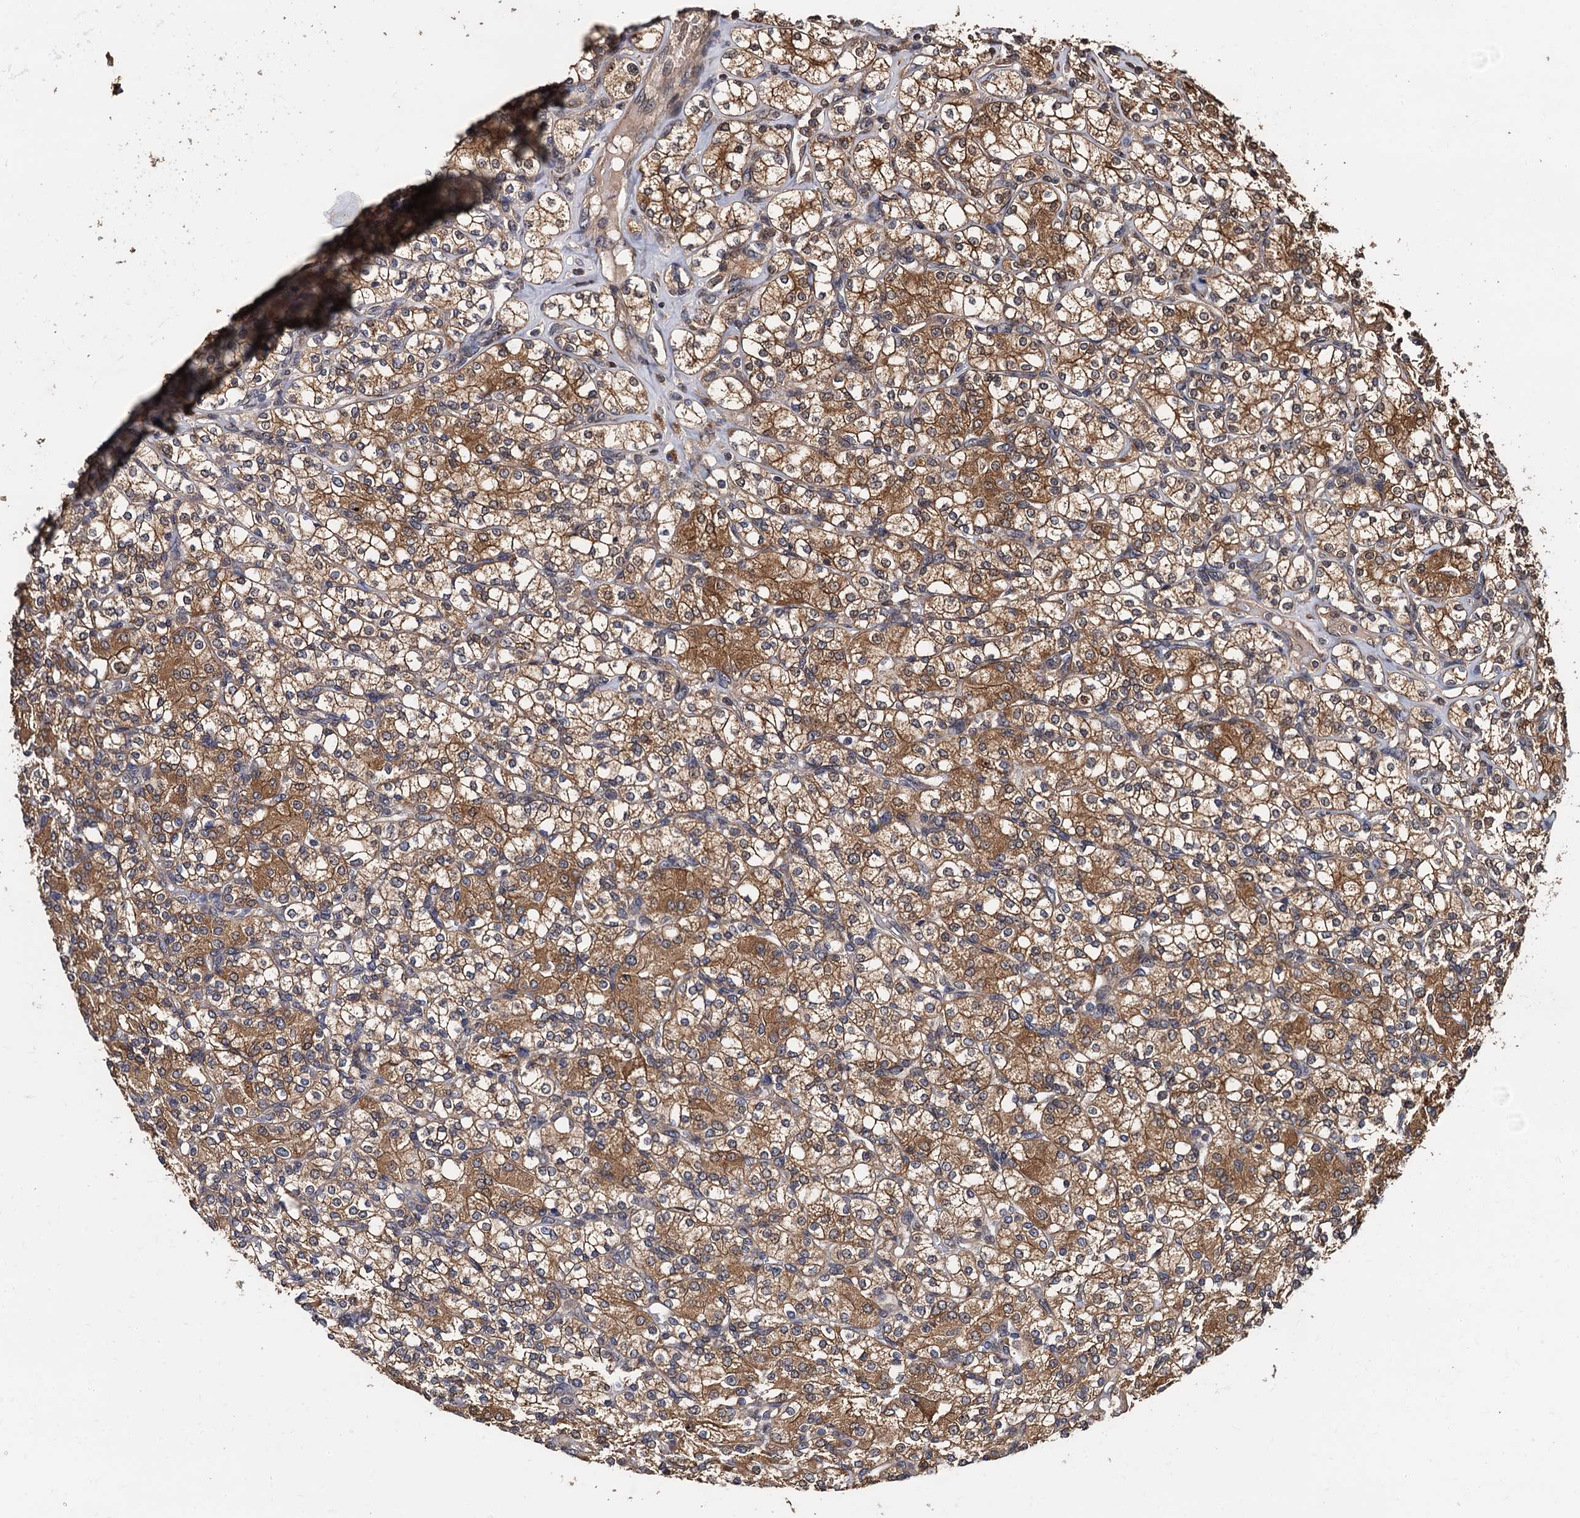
{"staining": {"intensity": "moderate", "quantity": ">75%", "location": "cytoplasmic/membranous"}, "tissue": "renal cancer", "cell_type": "Tumor cells", "image_type": "cancer", "snomed": [{"axis": "morphology", "description": "Adenocarcinoma, NOS"}, {"axis": "topography", "description": "Kidney"}], "caption": "Immunohistochemical staining of human renal cancer demonstrates medium levels of moderate cytoplasmic/membranous staining in approximately >75% of tumor cells.", "gene": "MIER2", "patient": {"sex": "male", "age": 77}}